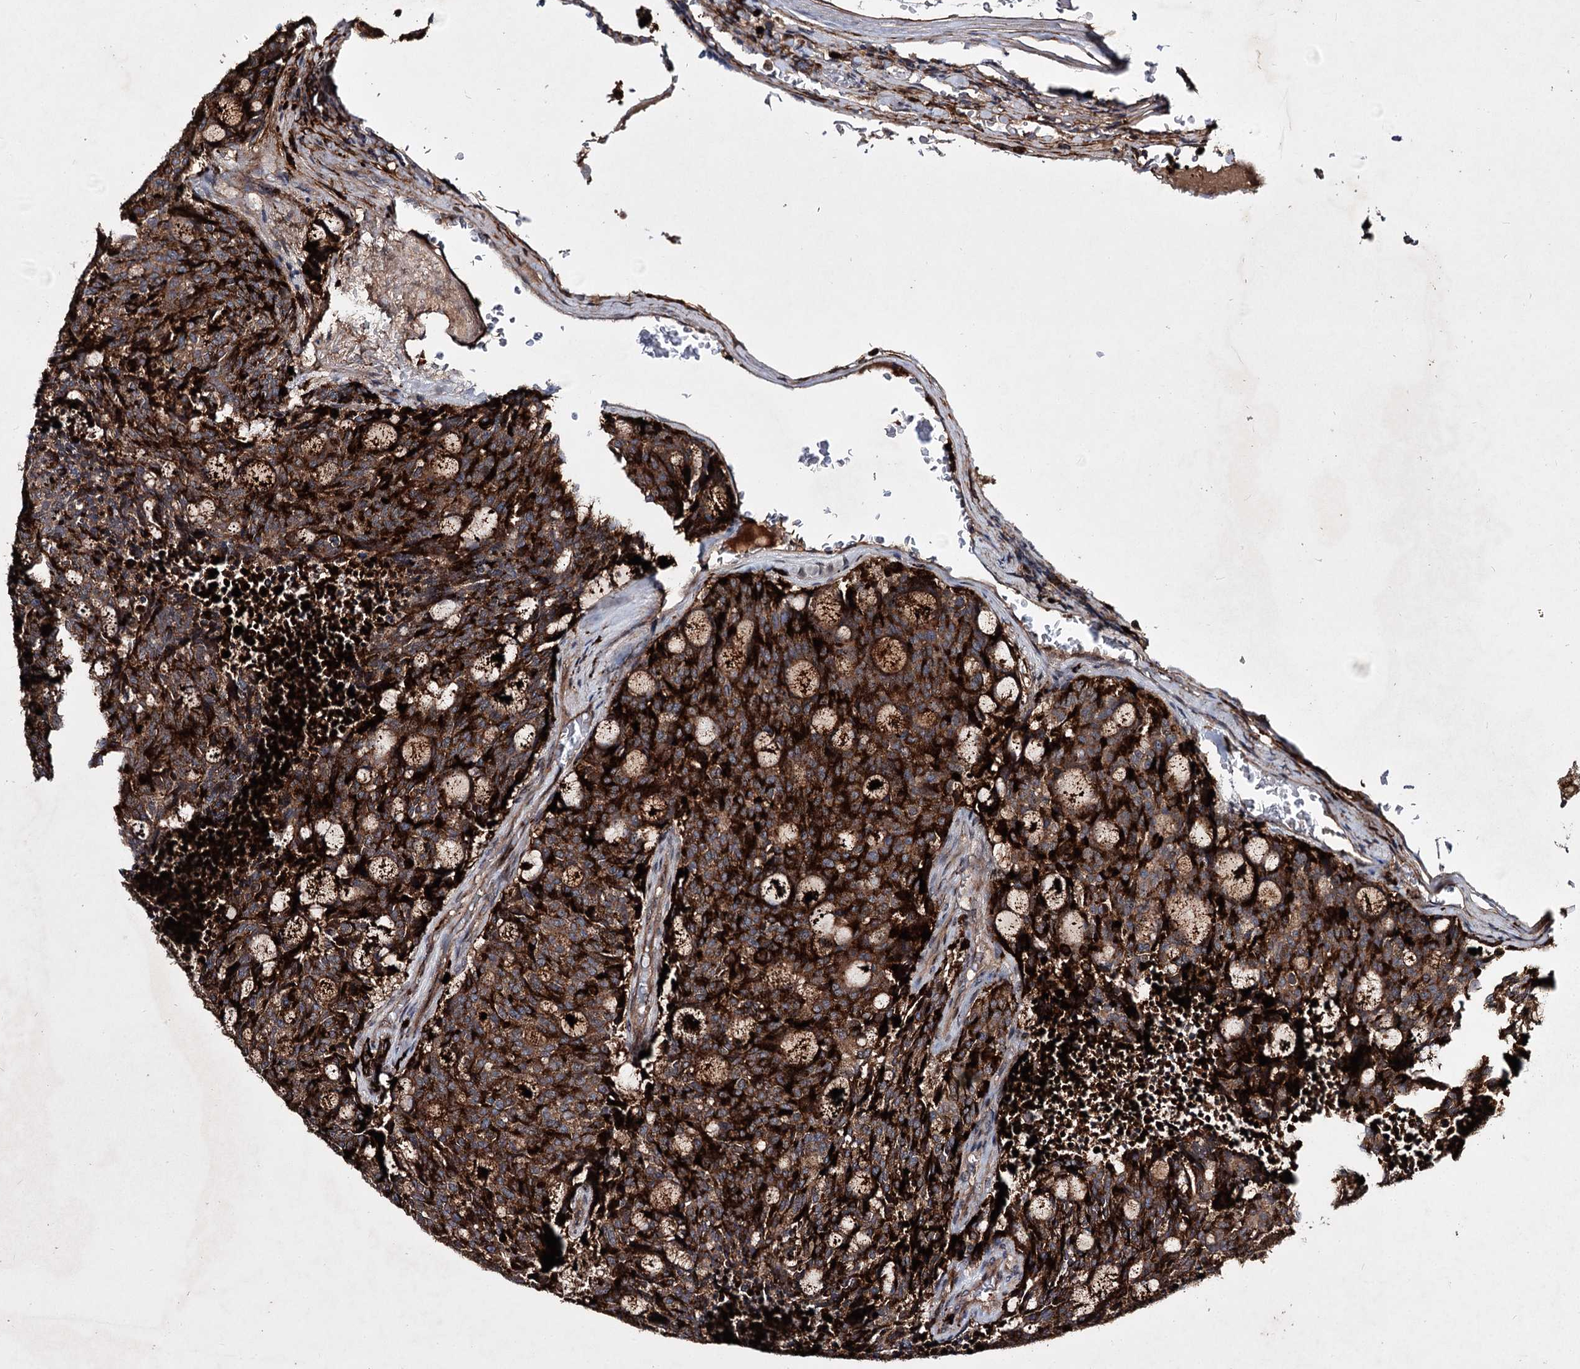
{"staining": {"intensity": "strong", "quantity": ">75%", "location": "cytoplasmic/membranous"}, "tissue": "carcinoid", "cell_type": "Tumor cells", "image_type": "cancer", "snomed": [{"axis": "morphology", "description": "Carcinoid, malignant, NOS"}, {"axis": "topography", "description": "Pancreas"}], "caption": "DAB immunohistochemical staining of carcinoid shows strong cytoplasmic/membranous protein positivity in about >75% of tumor cells.", "gene": "MINDY3", "patient": {"sex": "female", "age": 54}}